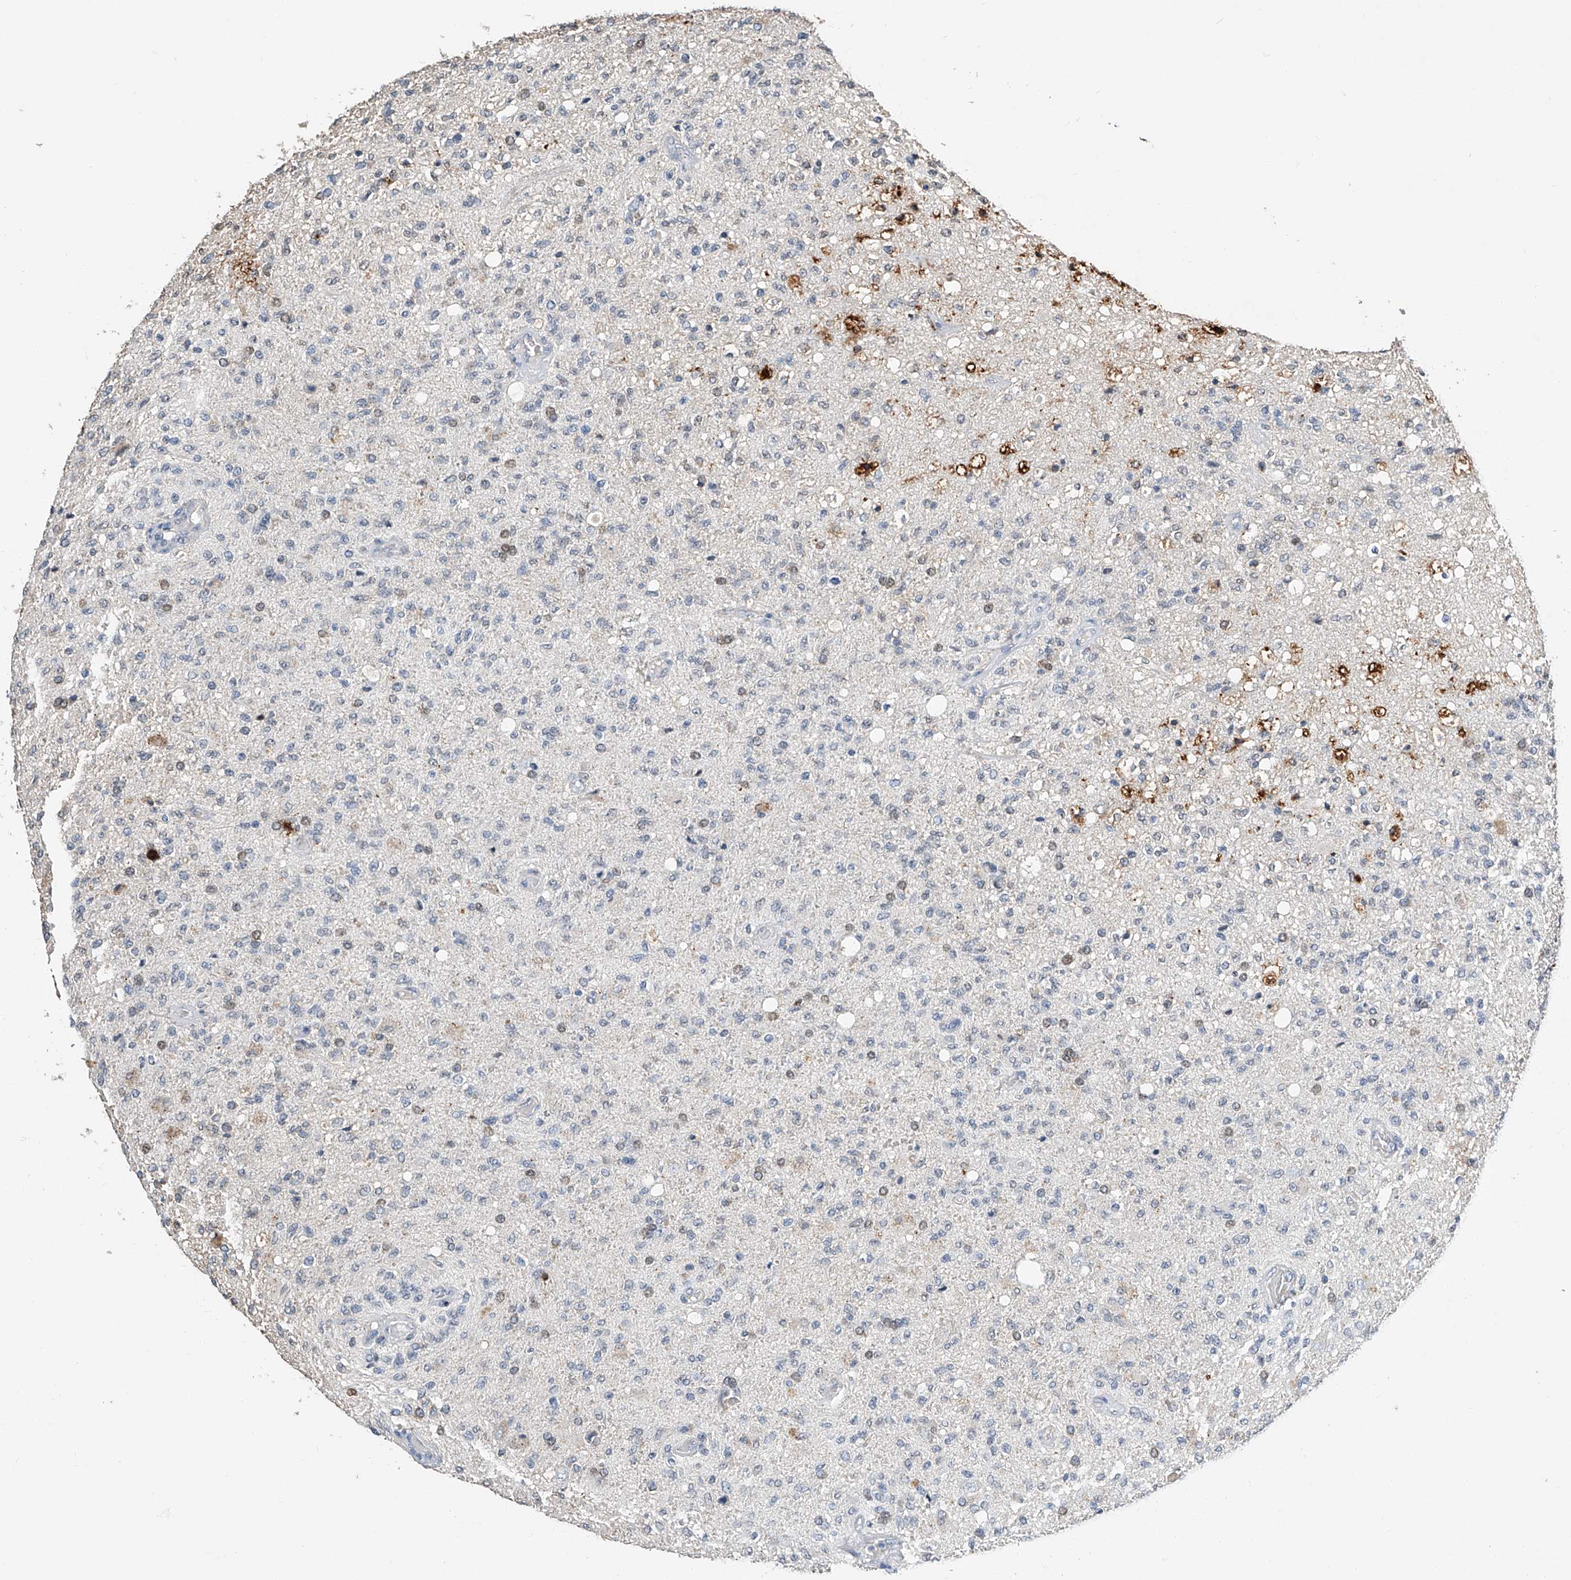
{"staining": {"intensity": "negative", "quantity": "none", "location": "none"}, "tissue": "glioma", "cell_type": "Tumor cells", "image_type": "cancer", "snomed": [{"axis": "morphology", "description": "Normal tissue, NOS"}, {"axis": "morphology", "description": "Glioma, malignant, High grade"}, {"axis": "topography", "description": "Cerebral cortex"}], "caption": "Malignant glioma (high-grade) stained for a protein using IHC exhibits no expression tumor cells.", "gene": "CTDP1", "patient": {"sex": "male", "age": 77}}